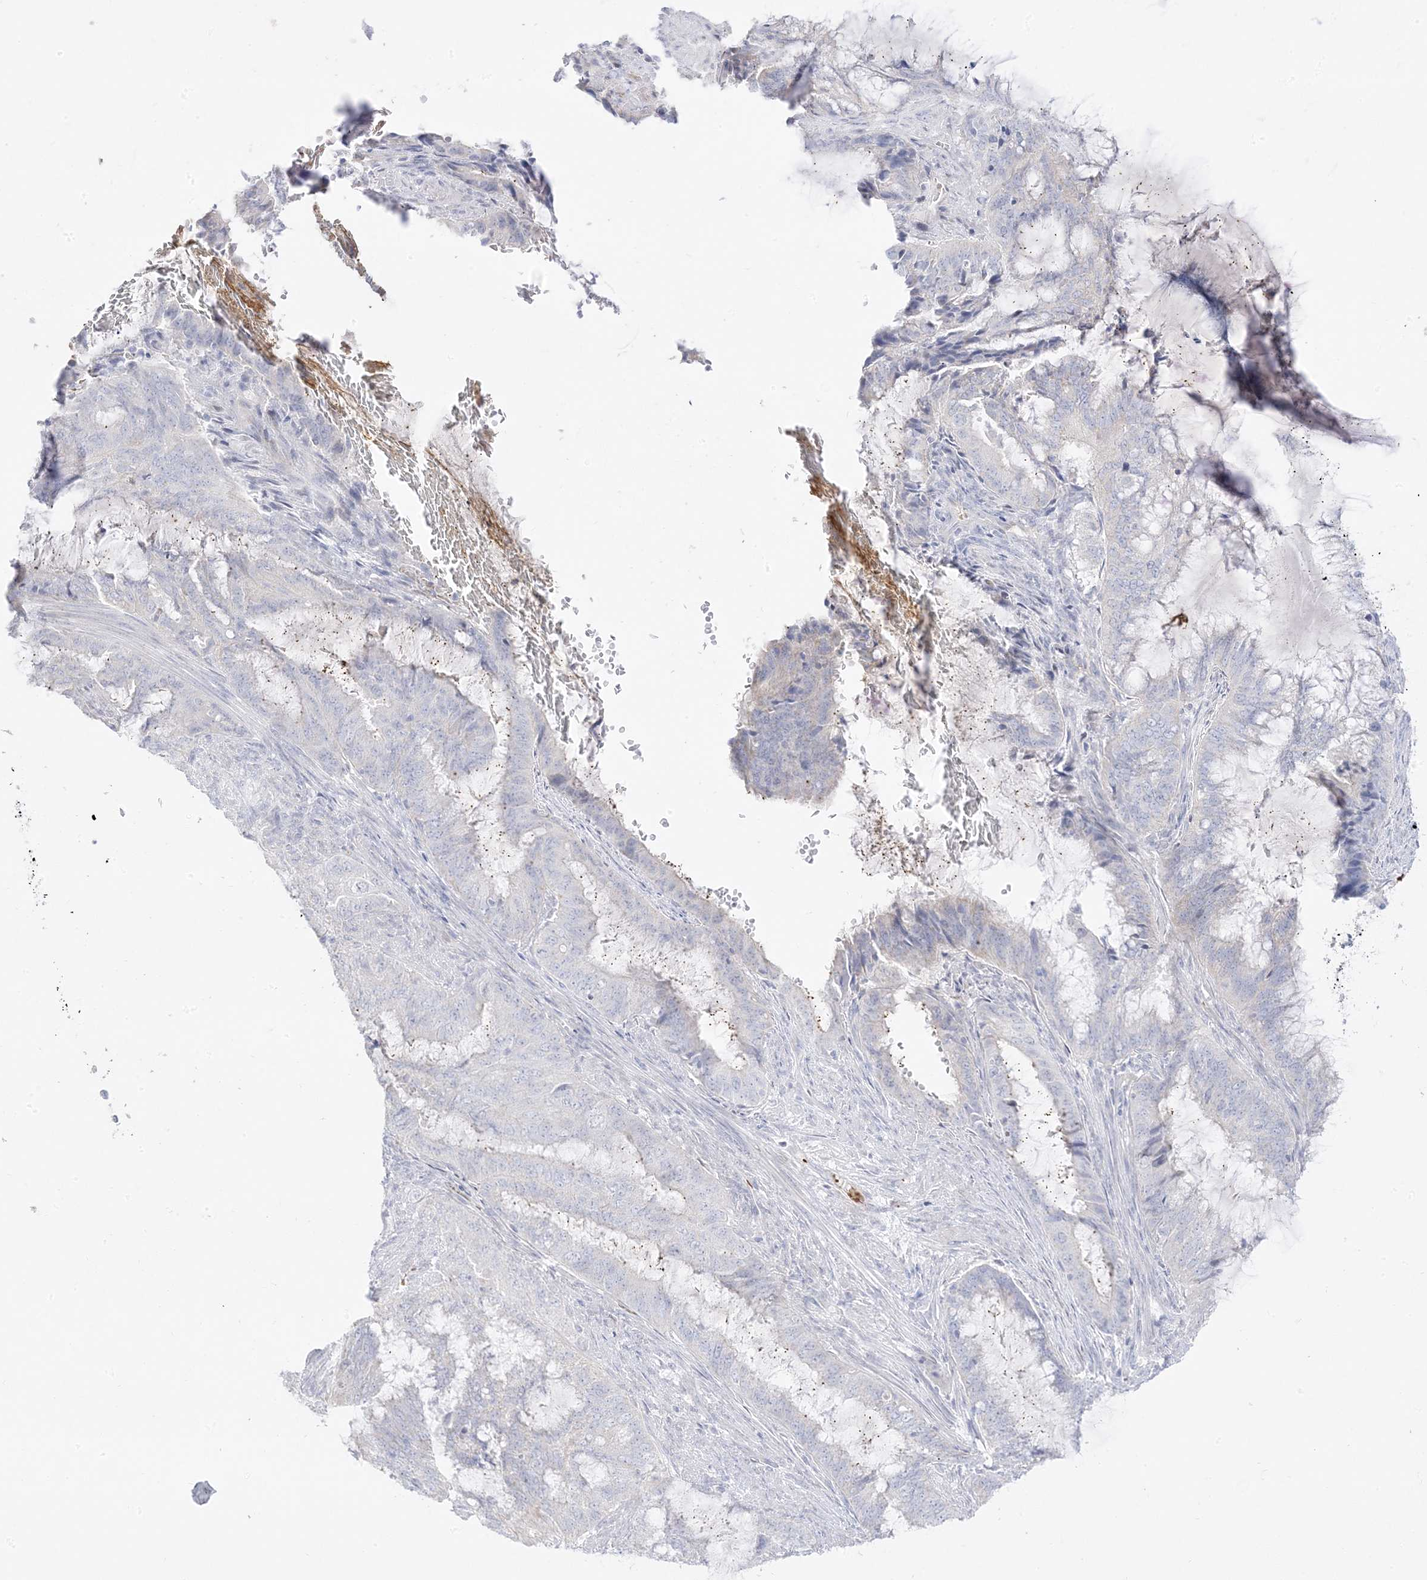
{"staining": {"intensity": "negative", "quantity": "none", "location": "none"}, "tissue": "endometrial cancer", "cell_type": "Tumor cells", "image_type": "cancer", "snomed": [{"axis": "morphology", "description": "Adenocarcinoma, NOS"}, {"axis": "topography", "description": "Endometrium"}], "caption": "A high-resolution photomicrograph shows immunohistochemistry staining of adenocarcinoma (endometrial), which reveals no significant staining in tumor cells.", "gene": "TRANK1", "patient": {"sex": "female", "age": 51}}